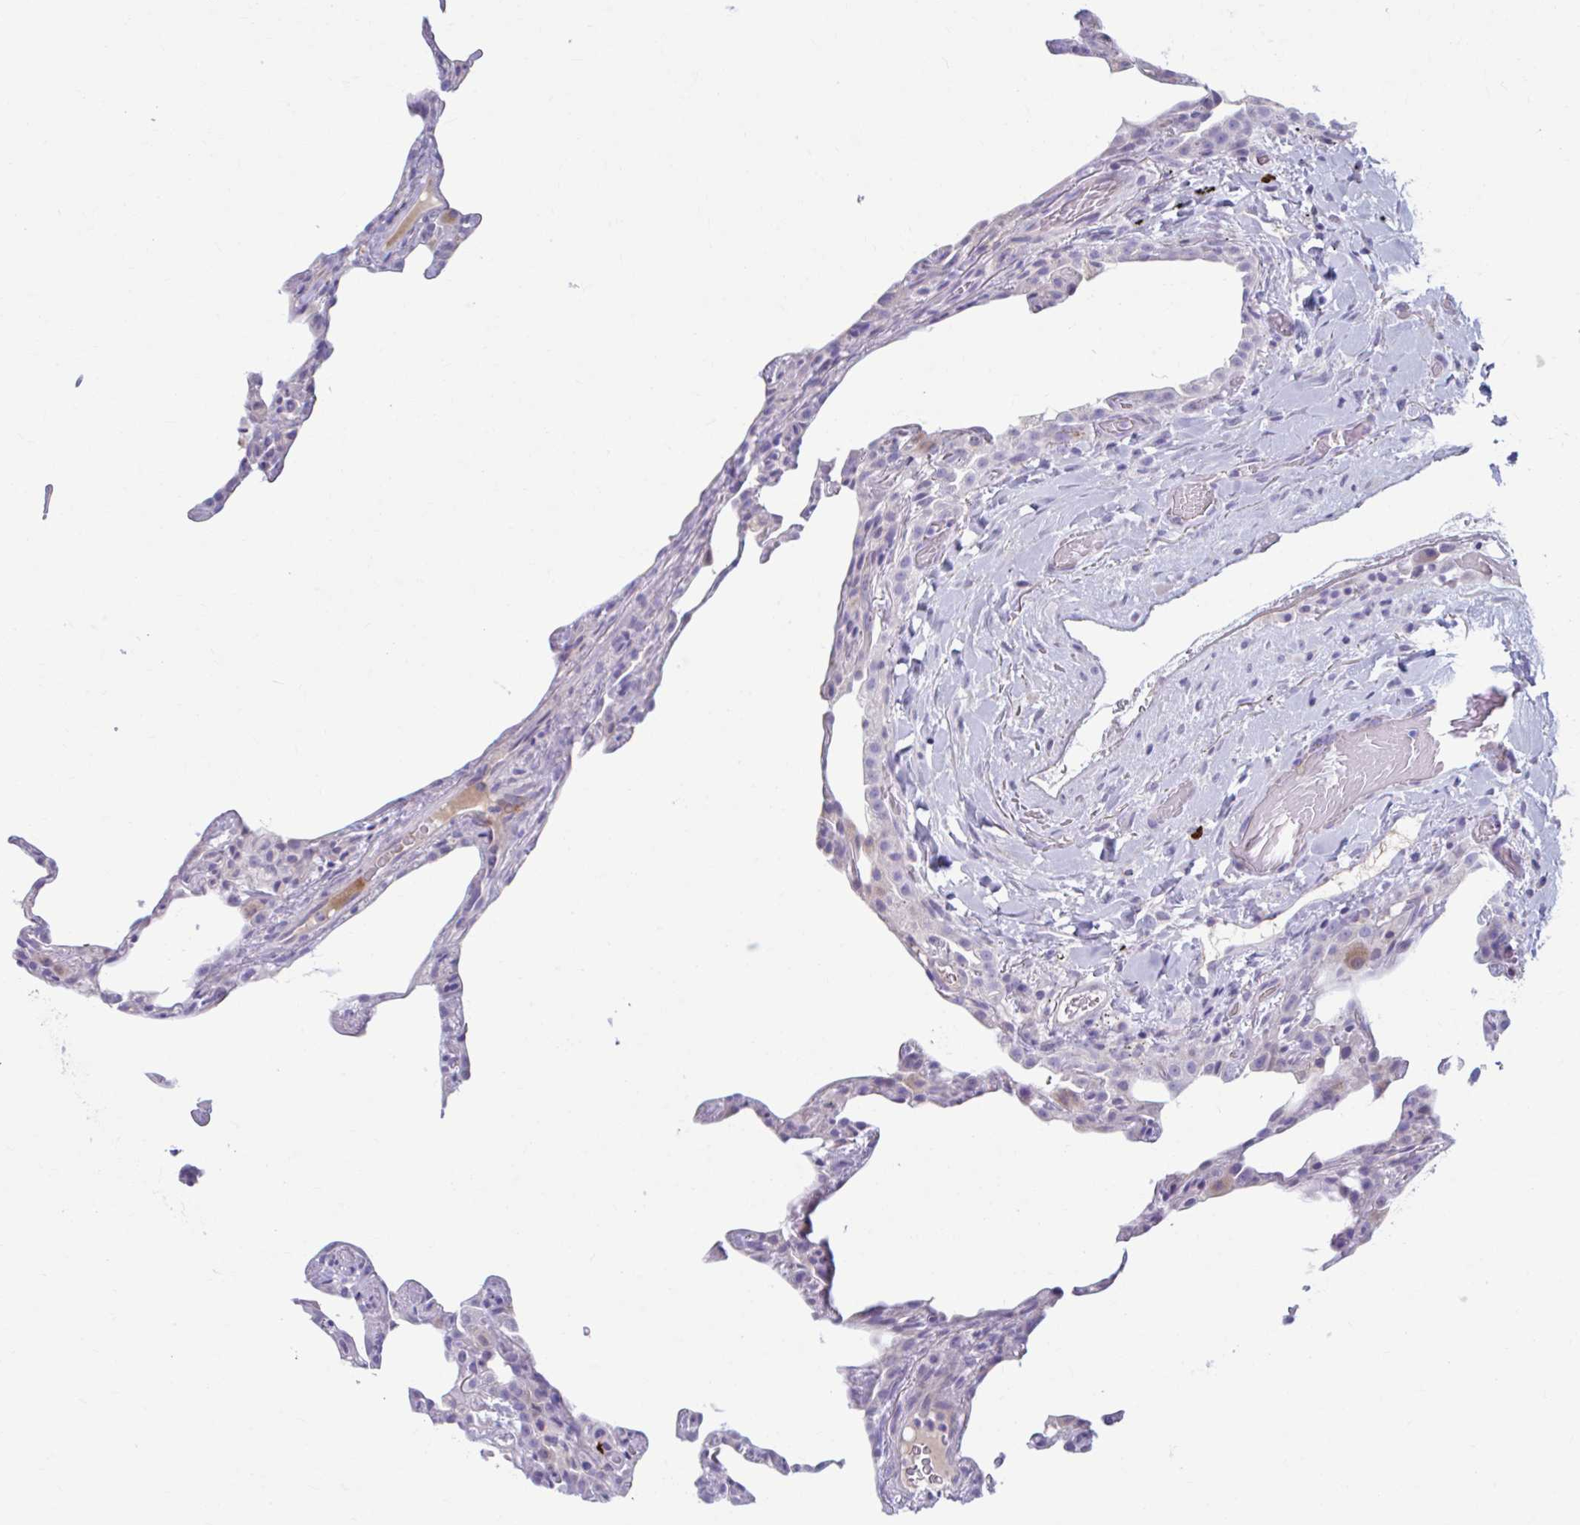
{"staining": {"intensity": "negative", "quantity": "none", "location": "none"}, "tissue": "lung", "cell_type": "Alveolar cells", "image_type": "normal", "snomed": [{"axis": "morphology", "description": "Normal tissue, NOS"}, {"axis": "topography", "description": "Lung"}], "caption": "IHC micrograph of normal human lung stained for a protein (brown), which displays no positivity in alveolar cells. (DAB (3,3'-diaminobenzidine) immunohistochemistry (IHC) visualized using brightfield microscopy, high magnification).", "gene": "C12orf71", "patient": {"sex": "female", "age": 57}}